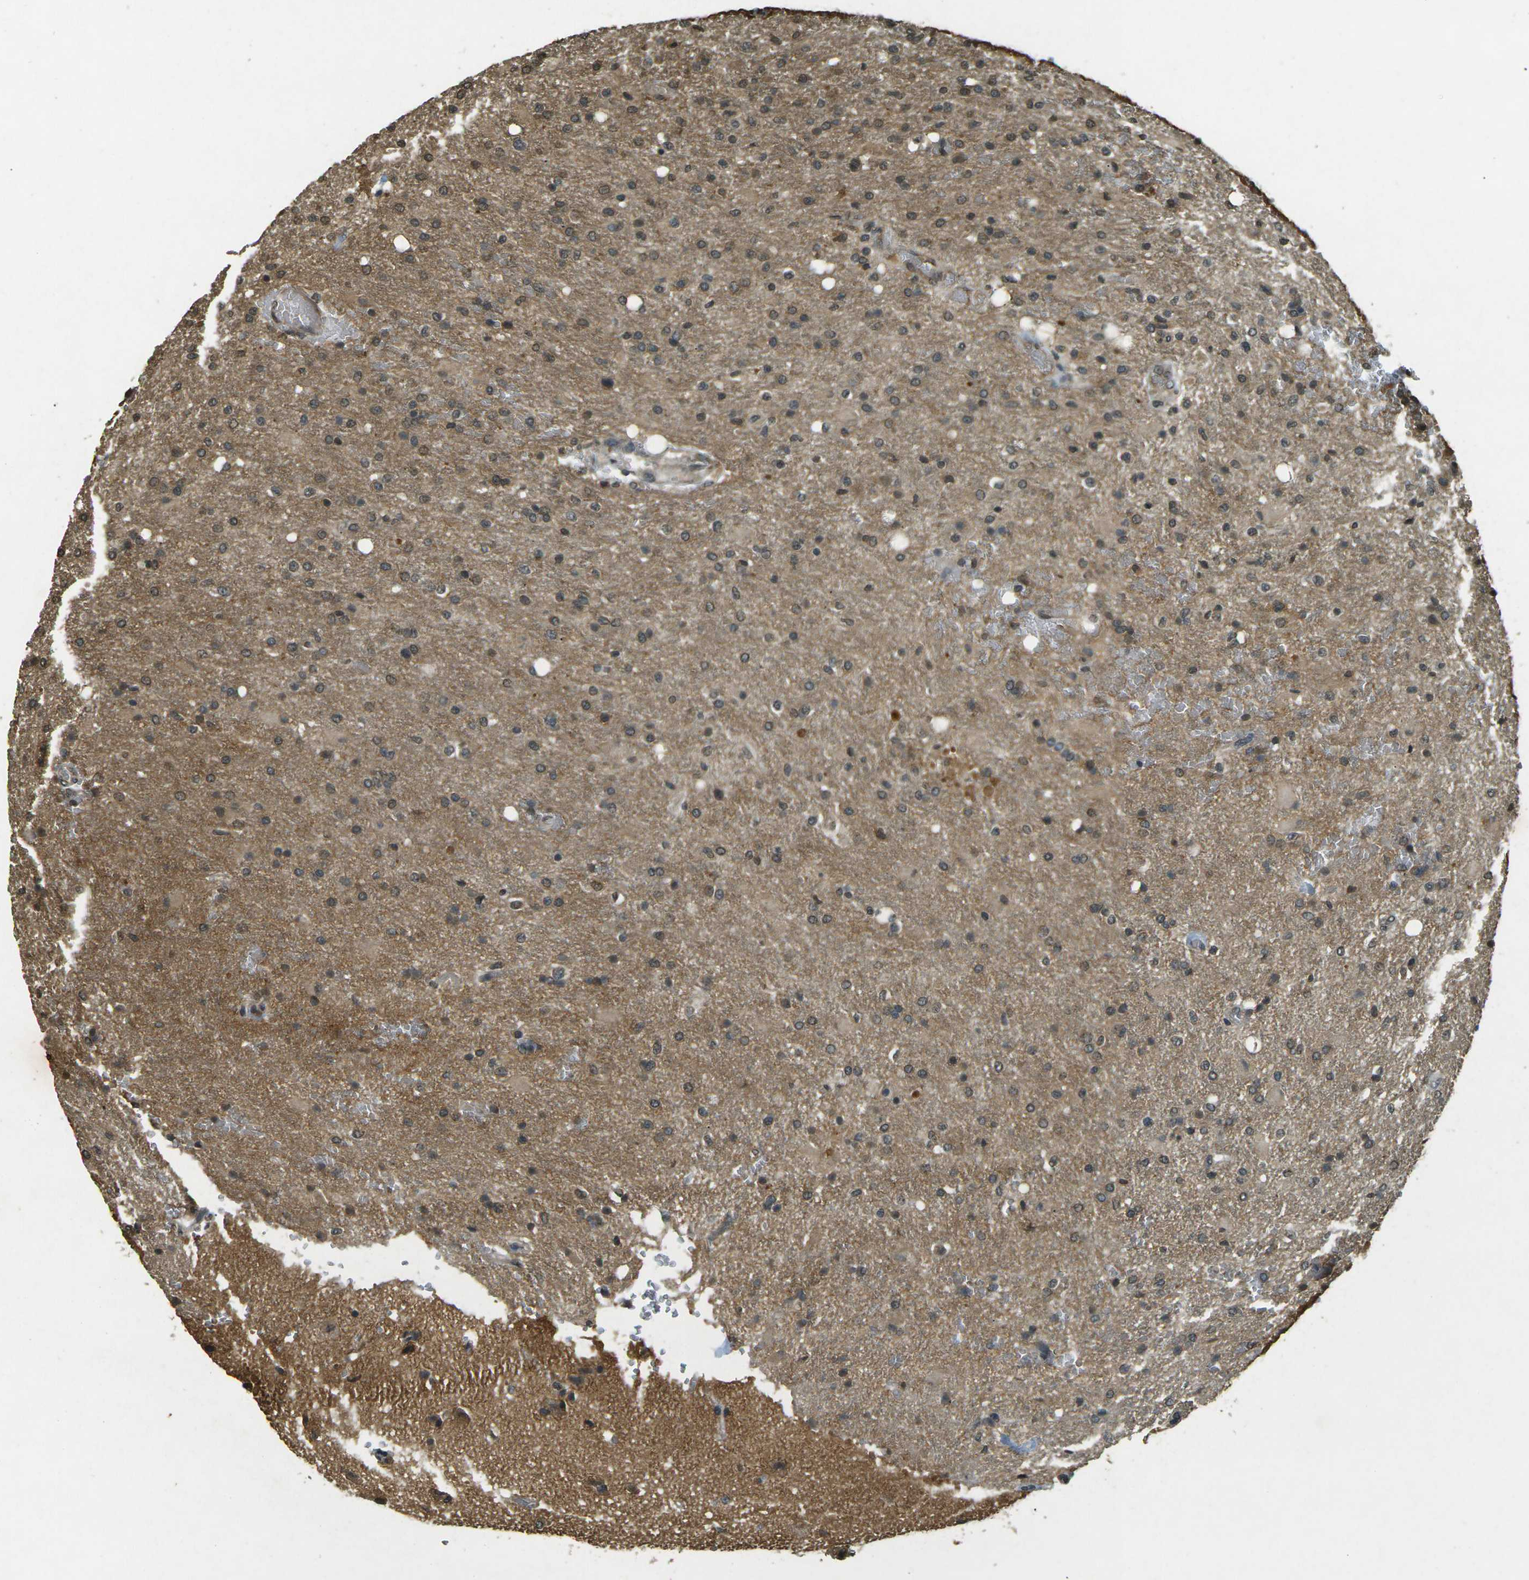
{"staining": {"intensity": "moderate", "quantity": "25%-75%", "location": "cytoplasmic/membranous"}, "tissue": "glioma", "cell_type": "Tumor cells", "image_type": "cancer", "snomed": [{"axis": "morphology", "description": "Glioma, malignant, High grade"}, {"axis": "topography", "description": "Brain"}], "caption": "DAB (3,3'-diaminobenzidine) immunohistochemical staining of human malignant glioma (high-grade) reveals moderate cytoplasmic/membranous protein expression in about 25%-75% of tumor cells.", "gene": "PDE2A", "patient": {"sex": "male", "age": 71}}